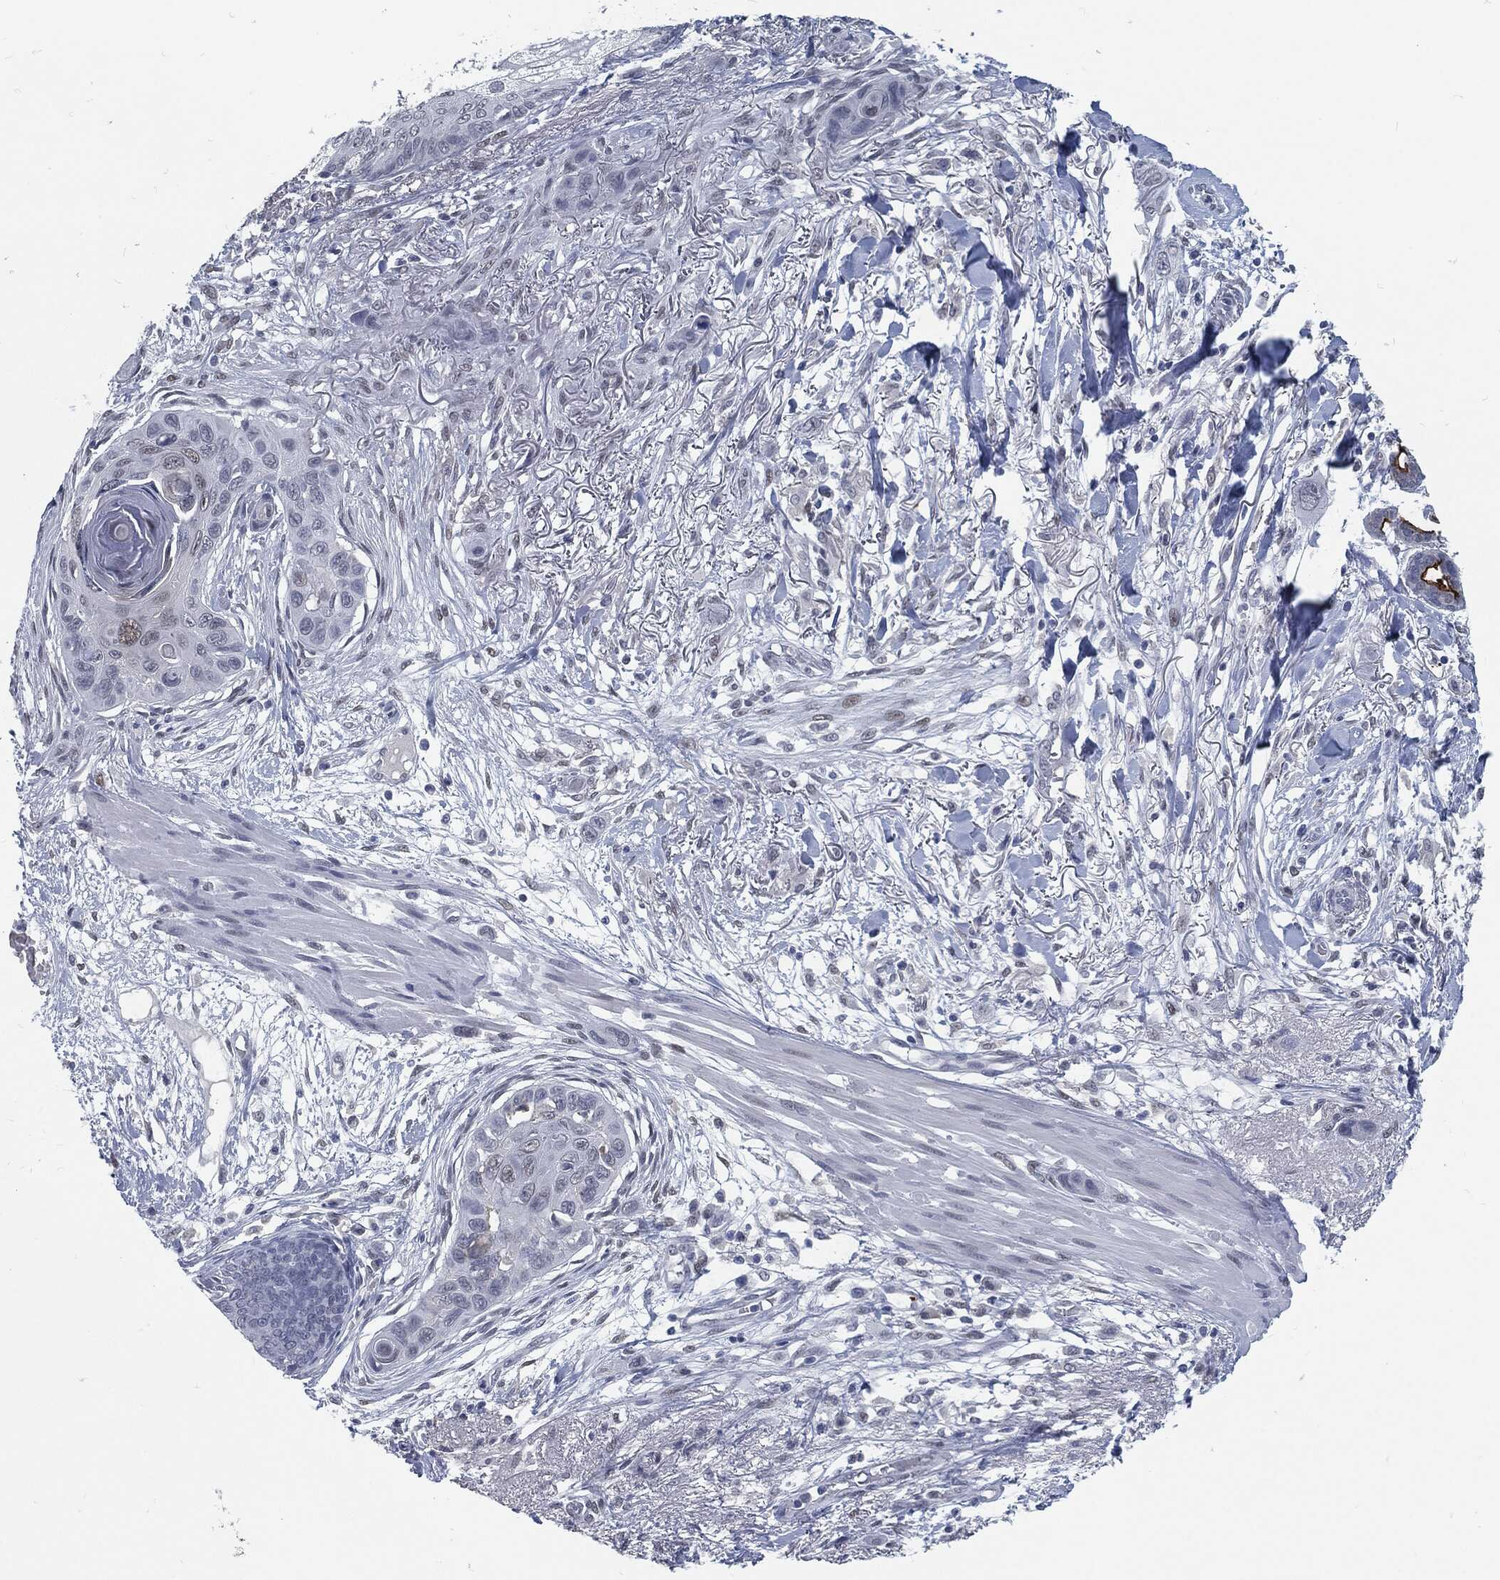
{"staining": {"intensity": "negative", "quantity": "none", "location": "none"}, "tissue": "skin cancer", "cell_type": "Tumor cells", "image_type": "cancer", "snomed": [{"axis": "morphology", "description": "Squamous cell carcinoma, NOS"}, {"axis": "topography", "description": "Skin"}], "caption": "A photomicrograph of human squamous cell carcinoma (skin) is negative for staining in tumor cells.", "gene": "PROM1", "patient": {"sex": "male", "age": 79}}